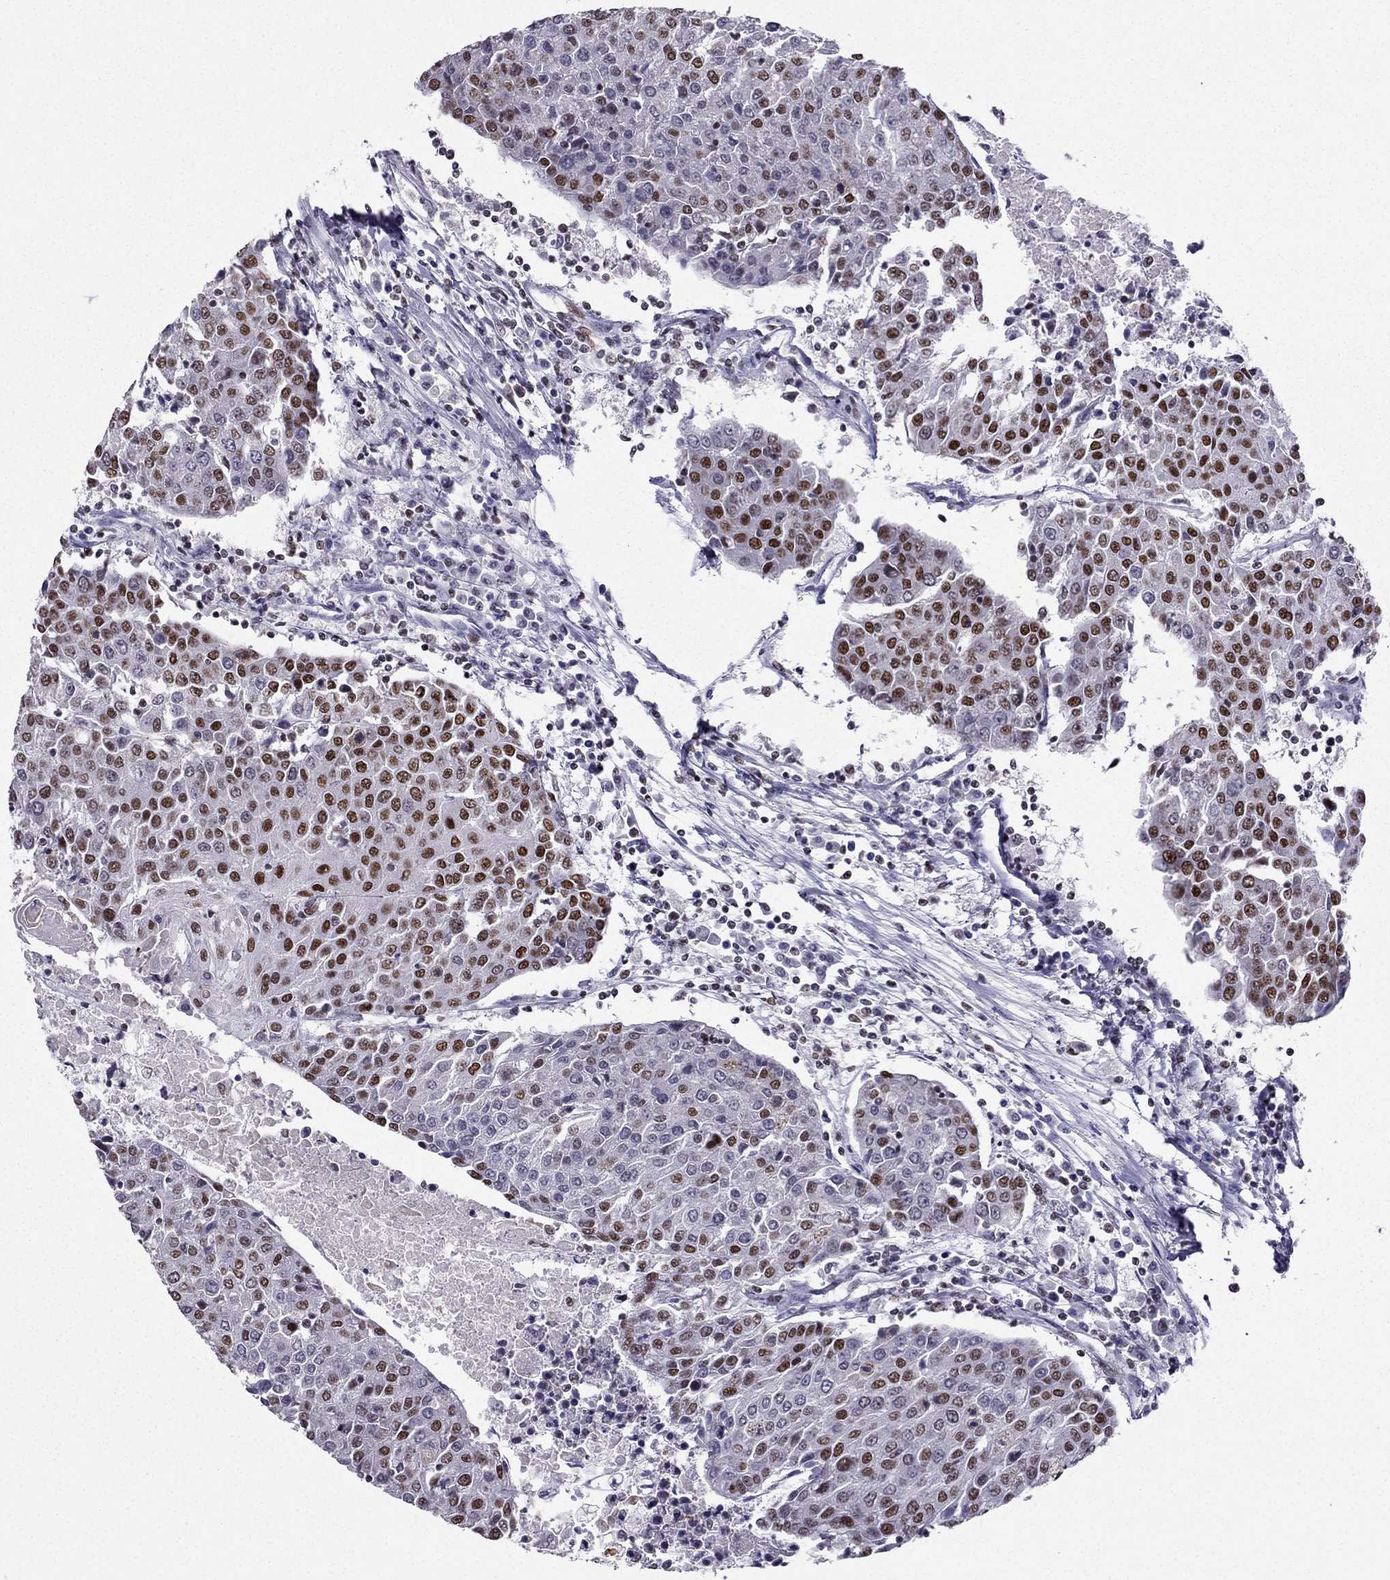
{"staining": {"intensity": "strong", "quantity": "<25%", "location": "nuclear"}, "tissue": "urothelial cancer", "cell_type": "Tumor cells", "image_type": "cancer", "snomed": [{"axis": "morphology", "description": "Urothelial carcinoma, High grade"}, {"axis": "topography", "description": "Urinary bladder"}], "caption": "Protein staining of urothelial cancer tissue demonstrates strong nuclear expression in approximately <25% of tumor cells. Nuclei are stained in blue.", "gene": "ZNF420", "patient": {"sex": "female", "age": 85}}